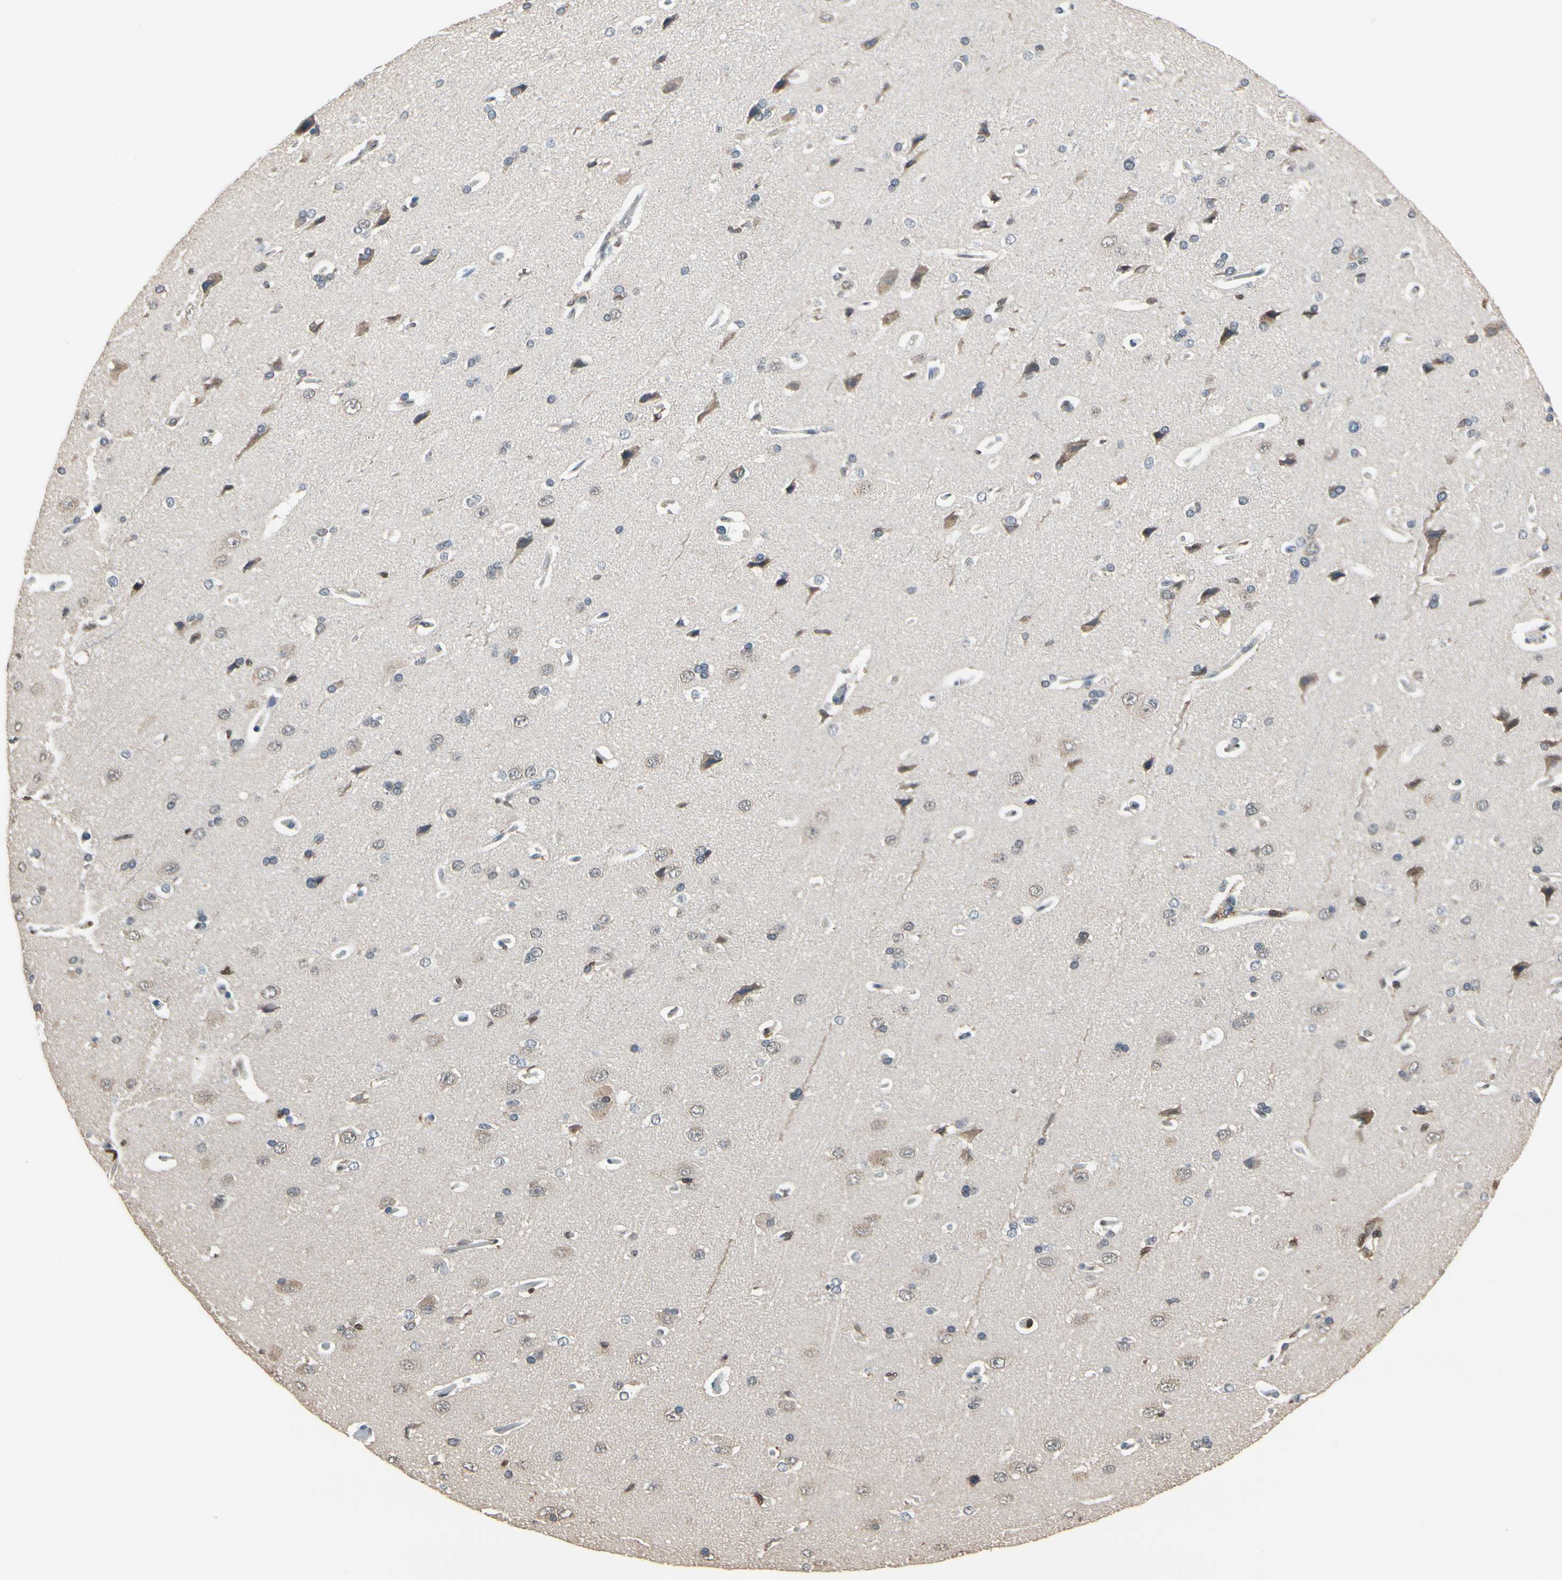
{"staining": {"intensity": "moderate", "quantity": "<25%", "location": "nuclear"}, "tissue": "cerebral cortex", "cell_type": "Endothelial cells", "image_type": "normal", "snomed": [{"axis": "morphology", "description": "Normal tissue, NOS"}, {"axis": "topography", "description": "Cerebral cortex"}], "caption": "This is an image of immunohistochemistry (IHC) staining of unremarkable cerebral cortex, which shows moderate positivity in the nuclear of endothelial cells.", "gene": "NFATC2", "patient": {"sex": "male", "age": 62}}